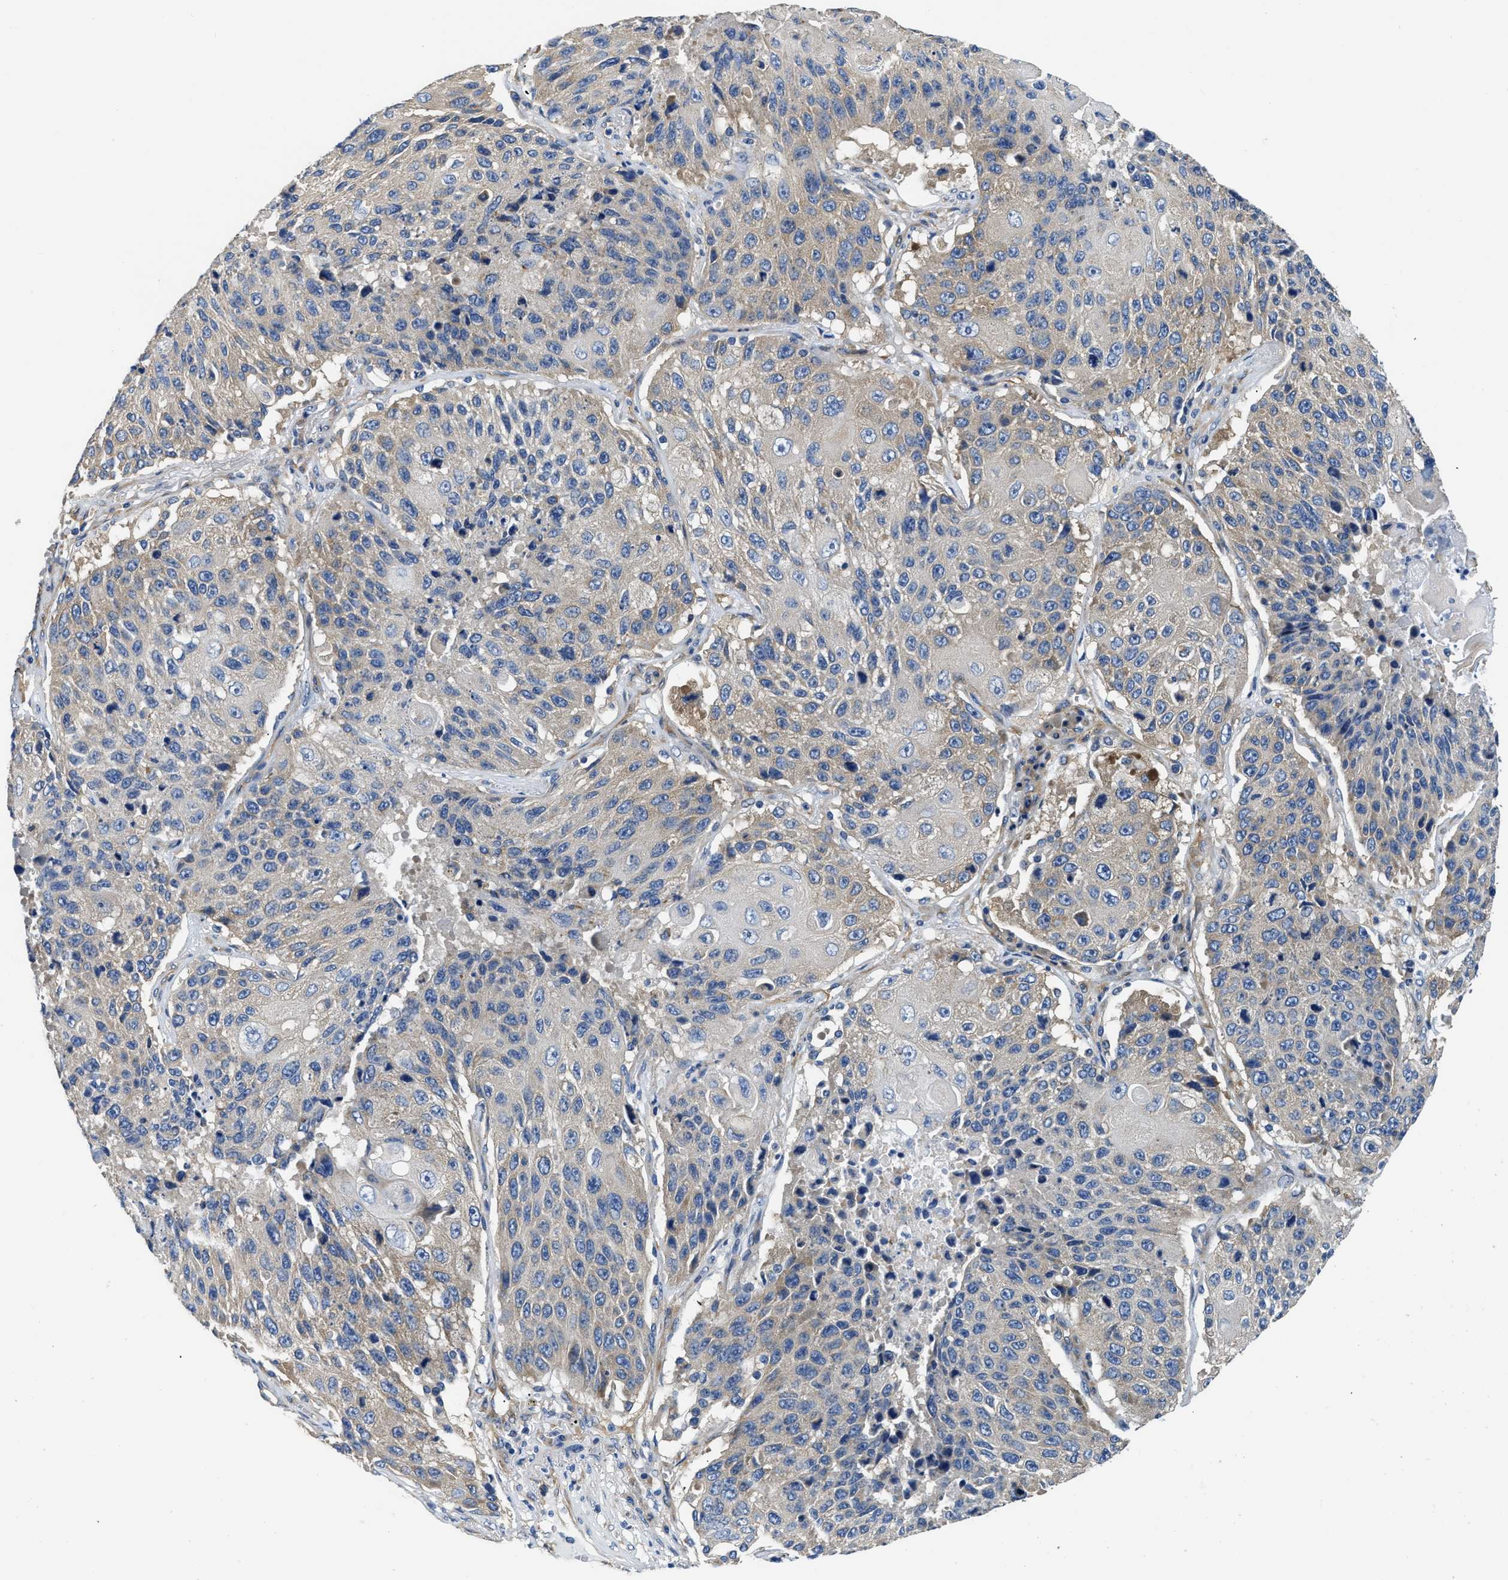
{"staining": {"intensity": "weak", "quantity": "<25%", "location": "cytoplasmic/membranous"}, "tissue": "lung cancer", "cell_type": "Tumor cells", "image_type": "cancer", "snomed": [{"axis": "morphology", "description": "Squamous cell carcinoma, NOS"}, {"axis": "topography", "description": "Lung"}], "caption": "High magnification brightfield microscopy of lung cancer (squamous cell carcinoma) stained with DAB (3,3'-diaminobenzidine) (brown) and counterstained with hematoxylin (blue): tumor cells show no significant expression.", "gene": "CSDE1", "patient": {"sex": "male", "age": 61}}